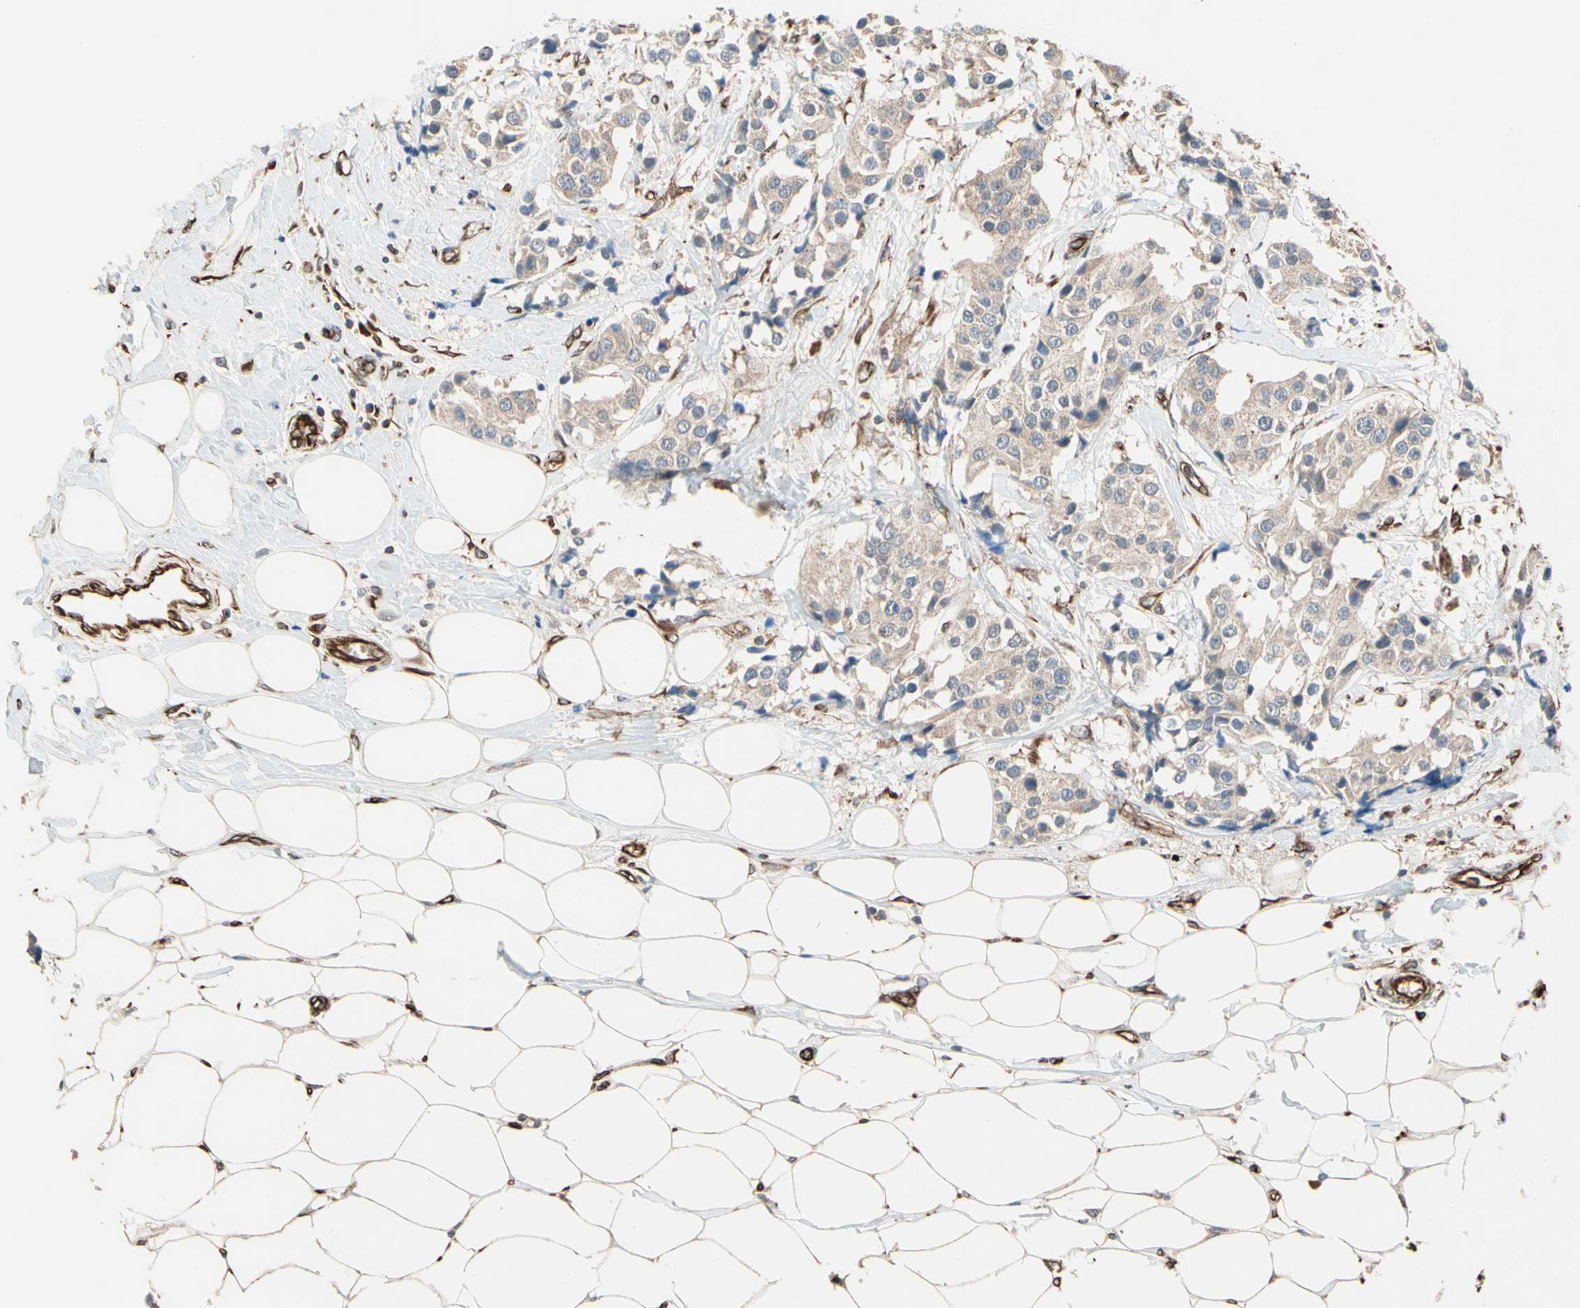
{"staining": {"intensity": "weak", "quantity": "25%-75%", "location": "cytoplasmic/membranous"}, "tissue": "breast cancer", "cell_type": "Tumor cells", "image_type": "cancer", "snomed": [{"axis": "morphology", "description": "Normal tissue, NOS"}, {"axis": "morphology", "description": "Duct carcinoma"}, {"axis": "topography", "description": "Breast"}], "caption": "Human breast cancer stained with a brown dye displays weak cytoplasmic/membranous positive positivity in about 25%-75% of tumor cells.", "gene": "TRAF2", "patient": {"sex": "female", "age": 39}}